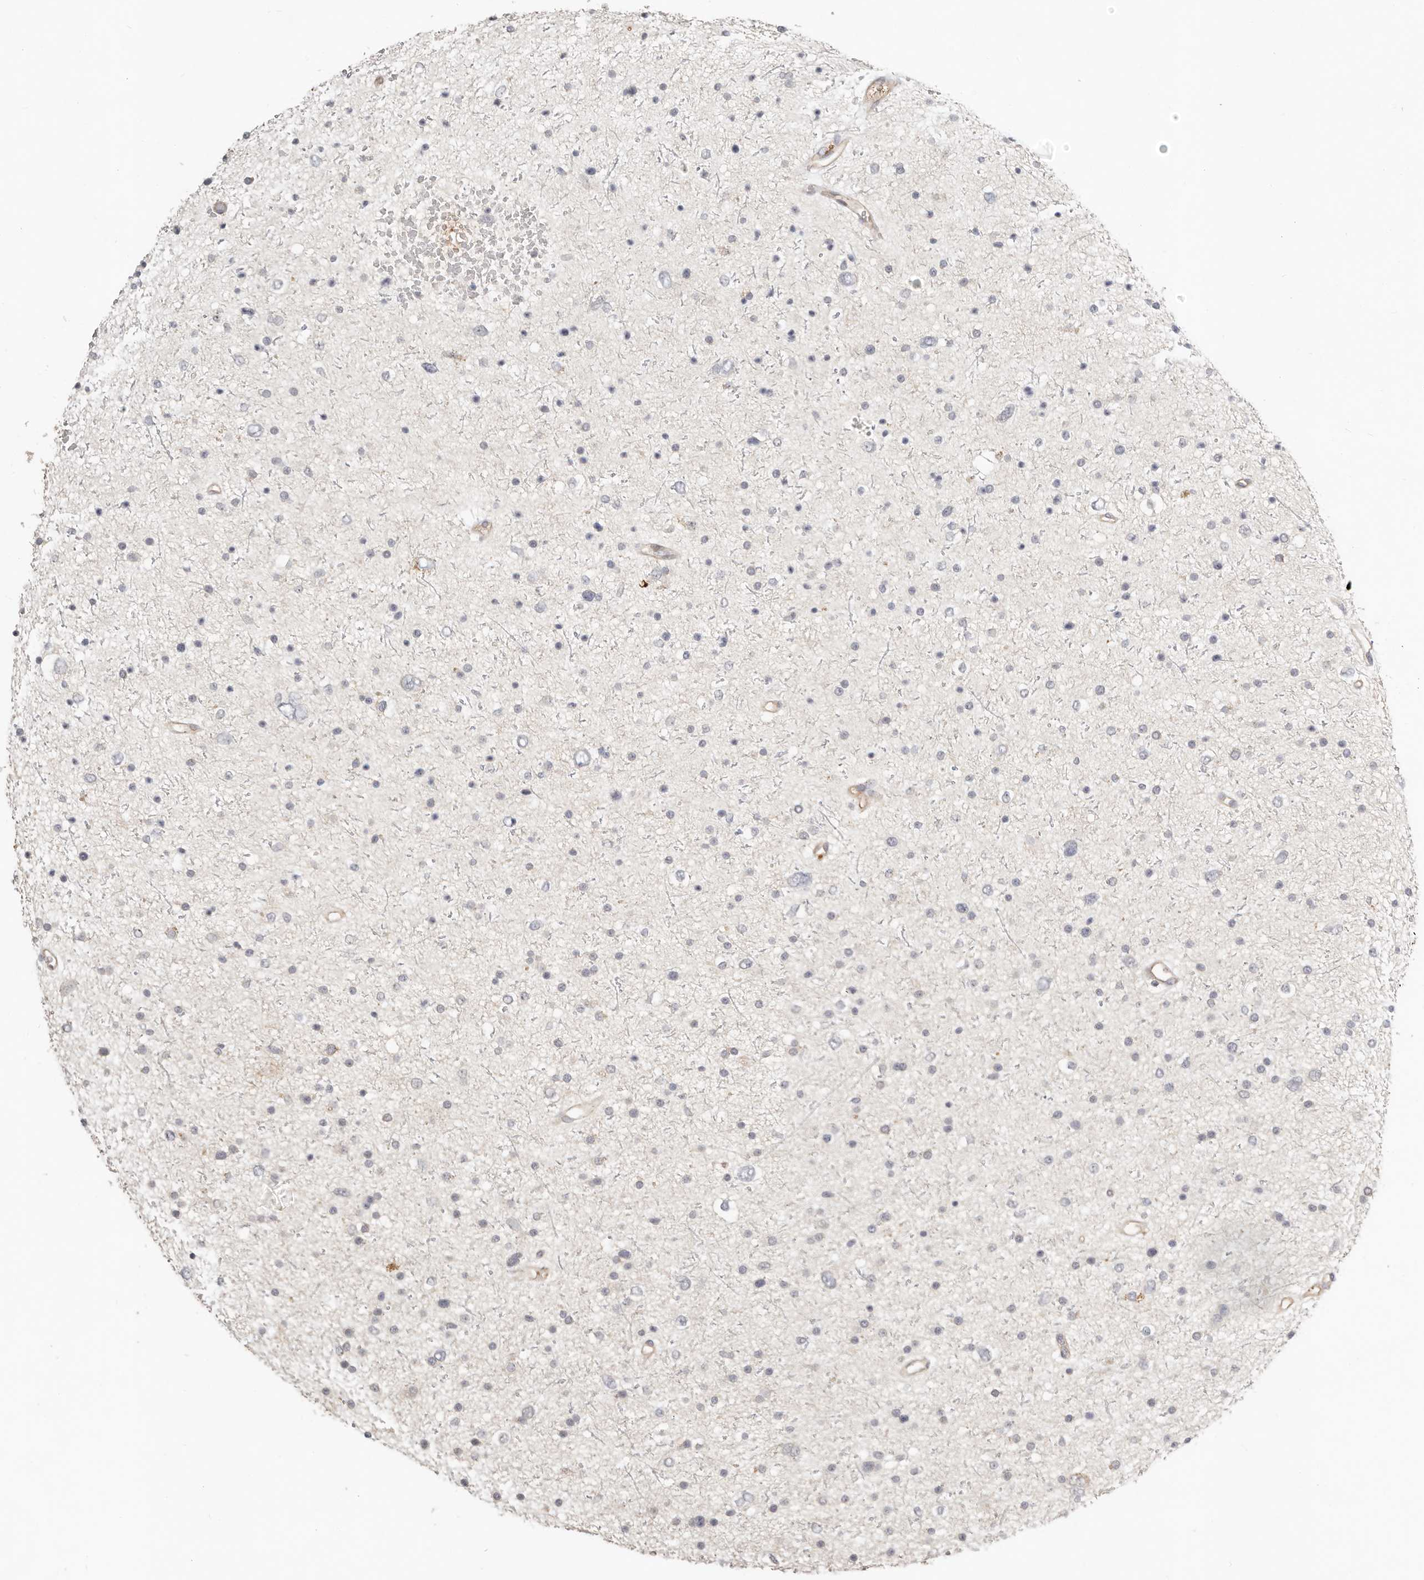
{"staining": {"intensity": "negative", "quantity": "none", "location": "none"}, "tissue": "glioma", "cell_type": "Tumor cells", "image_type": "cancer", "snomed": [{"axis": "morphology", "description": "Glioma, malignant, Low grade"}, {"axis": "topography", "description": "Brain"}], "caption": "This image is of glioma stained with immunohistochemistry to label a protein in brown with the nuclei are counter-stained blue. There is no expression in tumor cells. (DAB immunohistochemistry (IHC) visualized using brightfield microscopy, high magnification).", "gene": "MTFR2", "patient": {"sex": "female", "age": 37}}